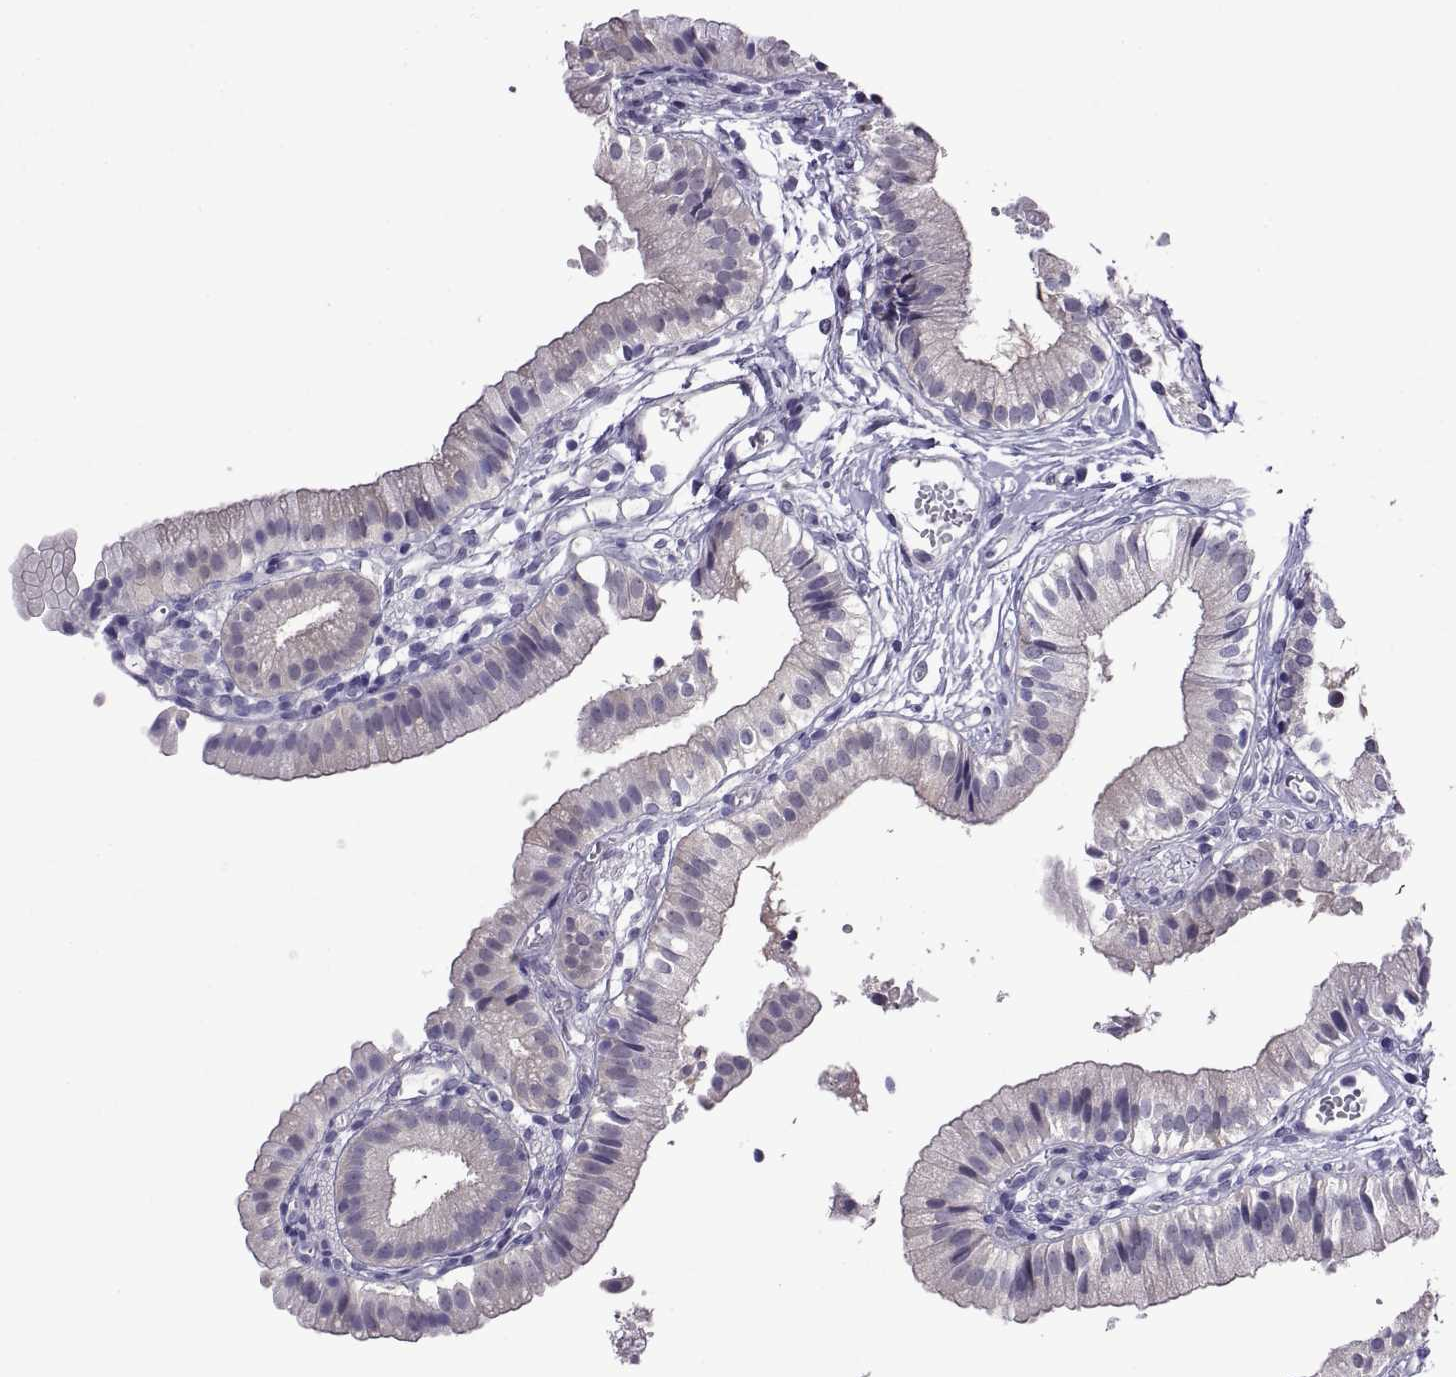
{"staining": {"intensity": "negative", "quantity": "none", "location": "none"}, "tissue": "gallbladder", "cell_type": "Glandular cells", "image_type": "normal", "snomed": [{"axis": "morphology", "description": "Normal tissue, NOS"}, {"axis": "topography", "description": "Gallbladder"}], "caption": "High magnification brightfield microscopy of benign gallbladder stained with DAB (brown) and counterstained with hematoxylin (blue): glandular cells show no significant staining. Brightfield microscopy of IHC stained with DAB (brown) and hematoxylin (blue), captured at high magnification.", "gene": "SPDYE10", "patient": {"sex": "female", "age": 47}}